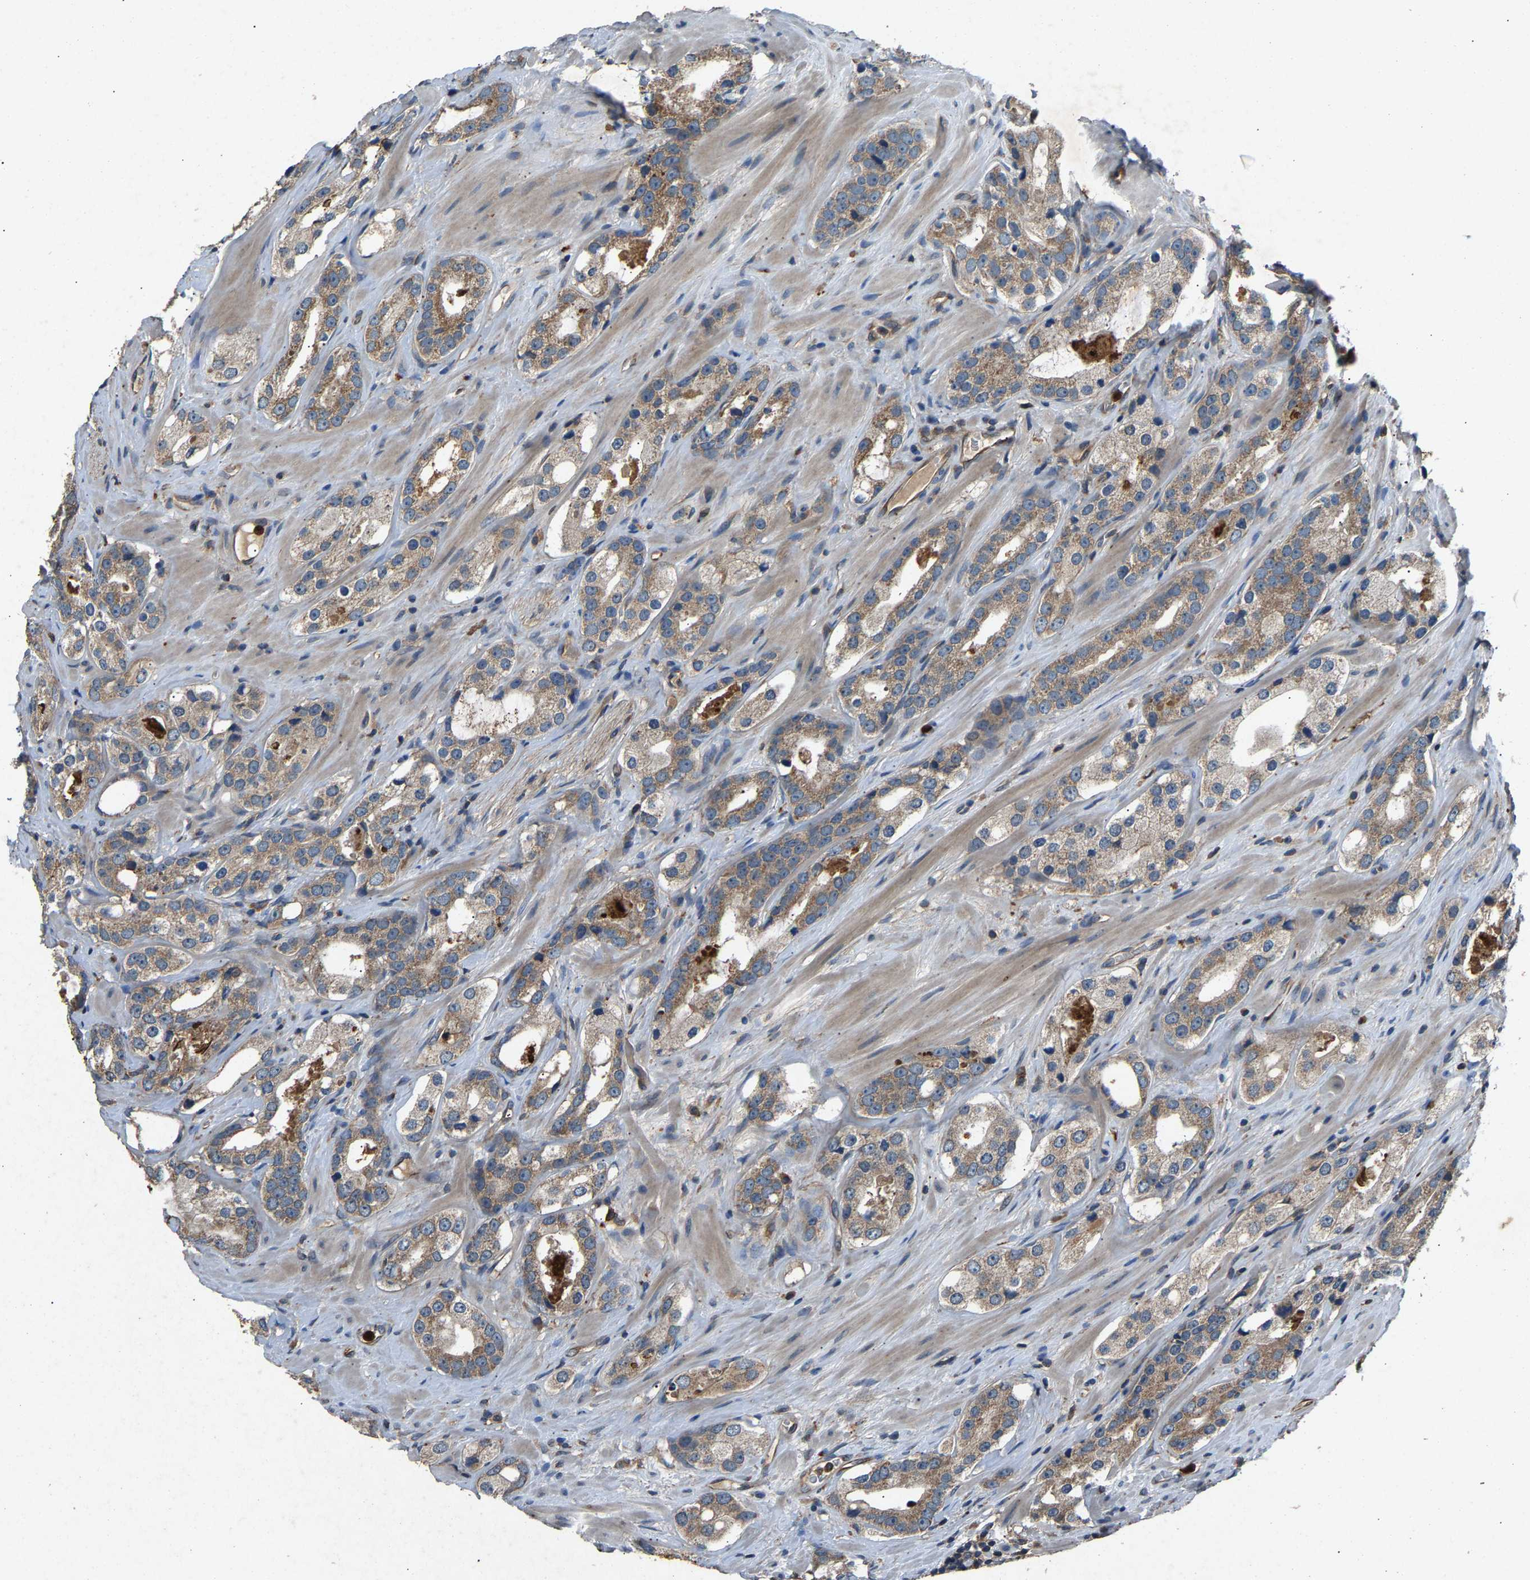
{"staining": {"intensity": "moderate", "quantity": ">75%", "location": "cytoplasmic/membranous"}, "tissue": "prostate cancer", "cell_type": "Tumor cells", "image_type": "cancer", "snomed": [{"axis": "morphology", "description": "Adenocarcinoma, High grade"}, {"axis": "topography", "description": "Prostate"}], "caption": "Immunohistochemical staining of human prostate cancer (adenocarcinoma (high-grade)) reveals moderate cytoplasmic/membranous protein expression in about >75% of tumor cells.", "gene": "PPID", "patient": {"sex": "male", "age": 63}}